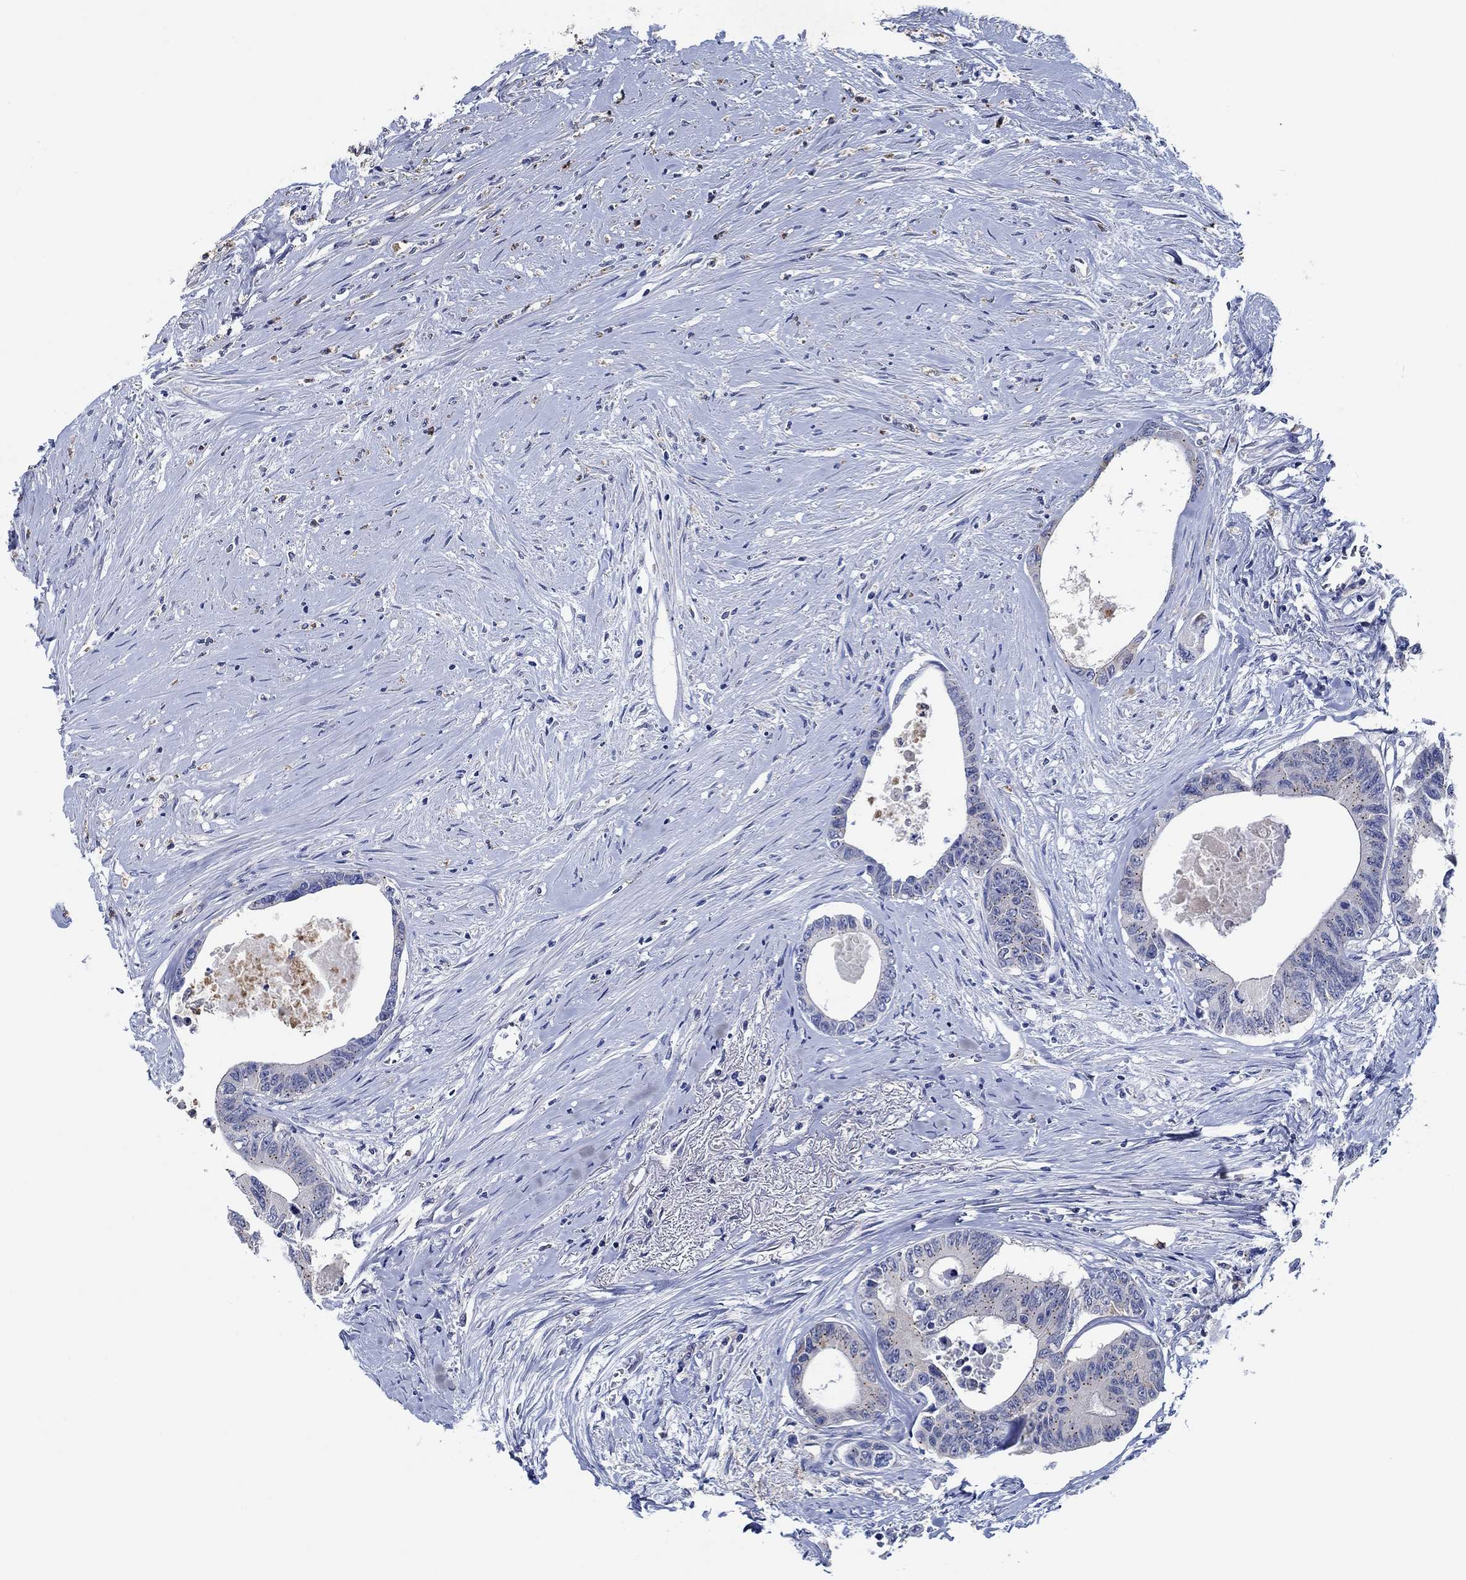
{"staining": {"intensity": "moderate", "quantity": "<25%", "location": "cytoplasmic/membranous"}, "tissue": "colorectal cancer", "cell_type": "Tumor cells", "image_type": "cancer", "snomed": [{"axis": "morphology", "description": "Adenocarcinoma, NOS"}, {"axis": "topography", "description": "Rectum"}], "caption": "A micrograph of adenocarcinoma (colorectal) stained for a protein shows moderate cytoplasmic/membranous brown staining in tumor cells.", "gene": "CPM", "patient": {"sex": "male", "age": 59}}